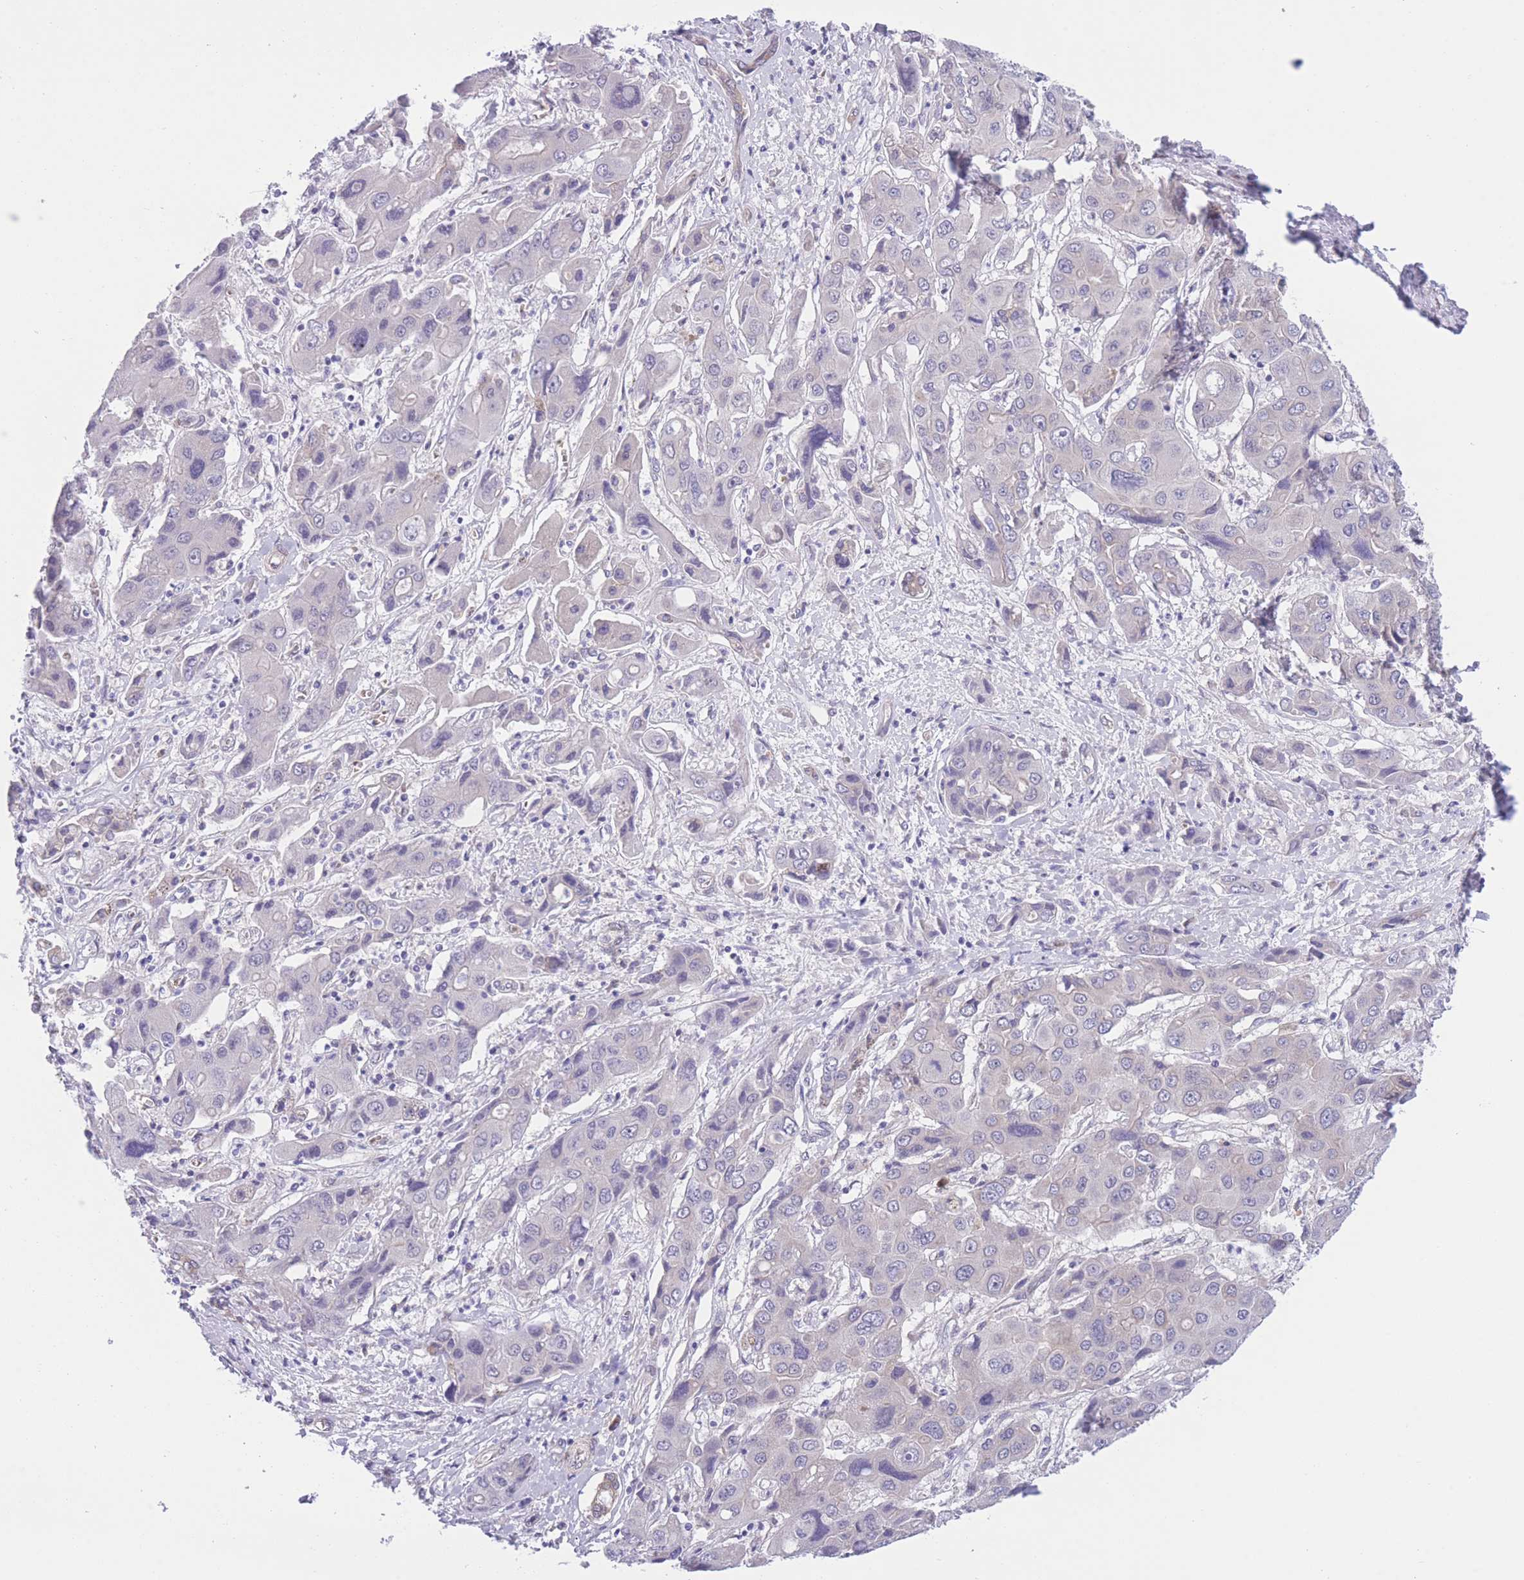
{"staining": {"intensity": "negative", "quantity": "none", "location": "none"}, "tissue": "liver cancer", "cell_type": "Tumor cells", "image_type": "cancer", "snomed": [{"axis": "morphology", "description": "Cholangiocarcinoma"}, {"axis": "topography", "description": "Liver"}], "caption": "There is no significant staining in tumor cells of liver cholangiocarcinoma. (Brightfield microscopy of DAB (3,3'-diaminobenzidine) immunohistochemistry (IHC) at high magnification).", "gene": "WWOX", "patient": {"sex": "male", "age": 67}}